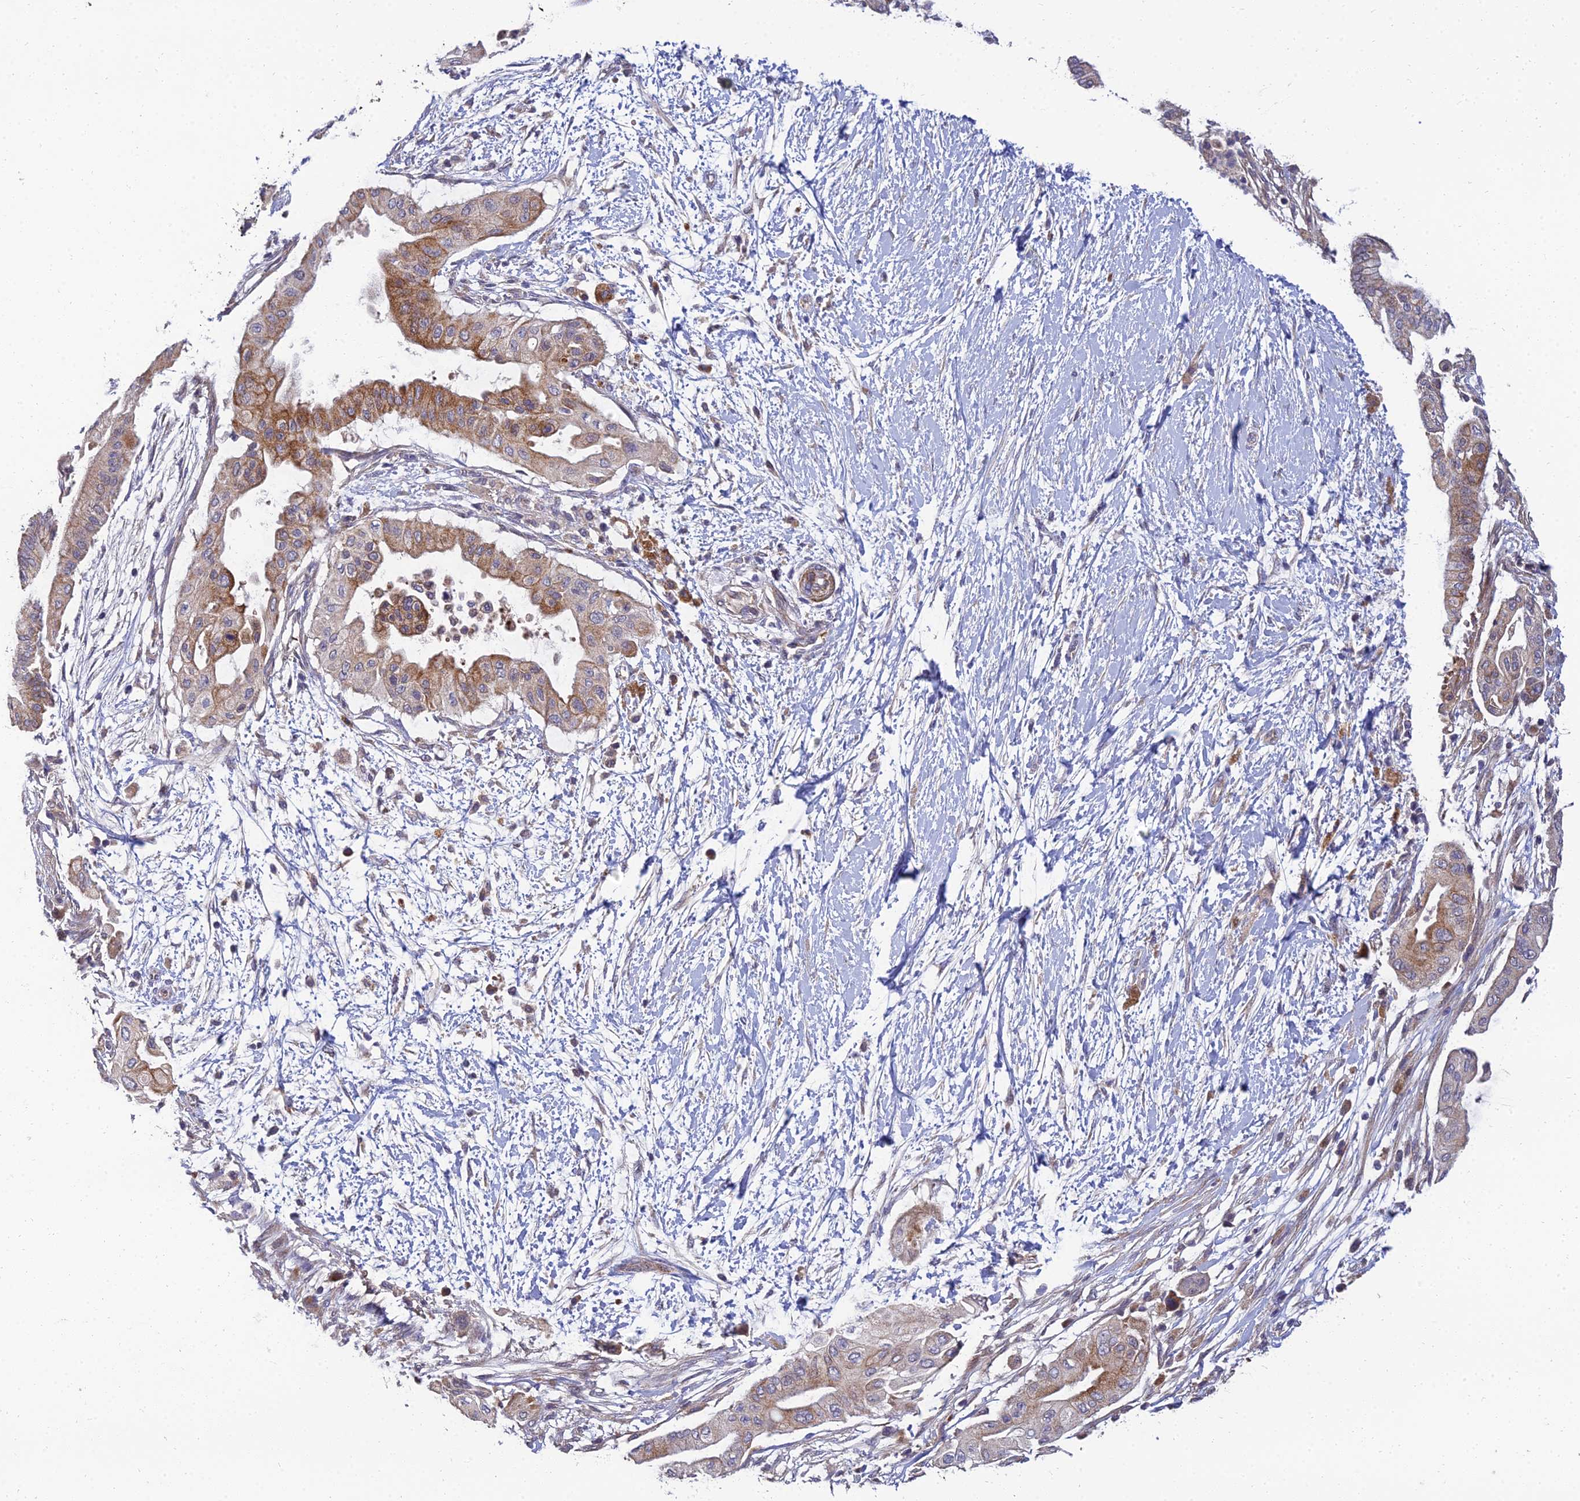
{"staining": {"intensity": "moderate", "quantity": ">75%", "location": "cytoplasmic/membranous"}, "tissue": "pancreatic cancer", "cell_type": "Tumor cells", "image_type": "cancer", "snomed": [{"axis": "morphology", "description": "Adenocarcinoma, NOS"}, {"axis": "topography", "description": "Pancreas"}], "caption": "Moderate cytoplasmic/membranous expression is present in approximately >75% of tumor cells in pancreatic adenocarcinoma.", "gene": "NPY", "patient": {"sex": "male", "age": 68}}